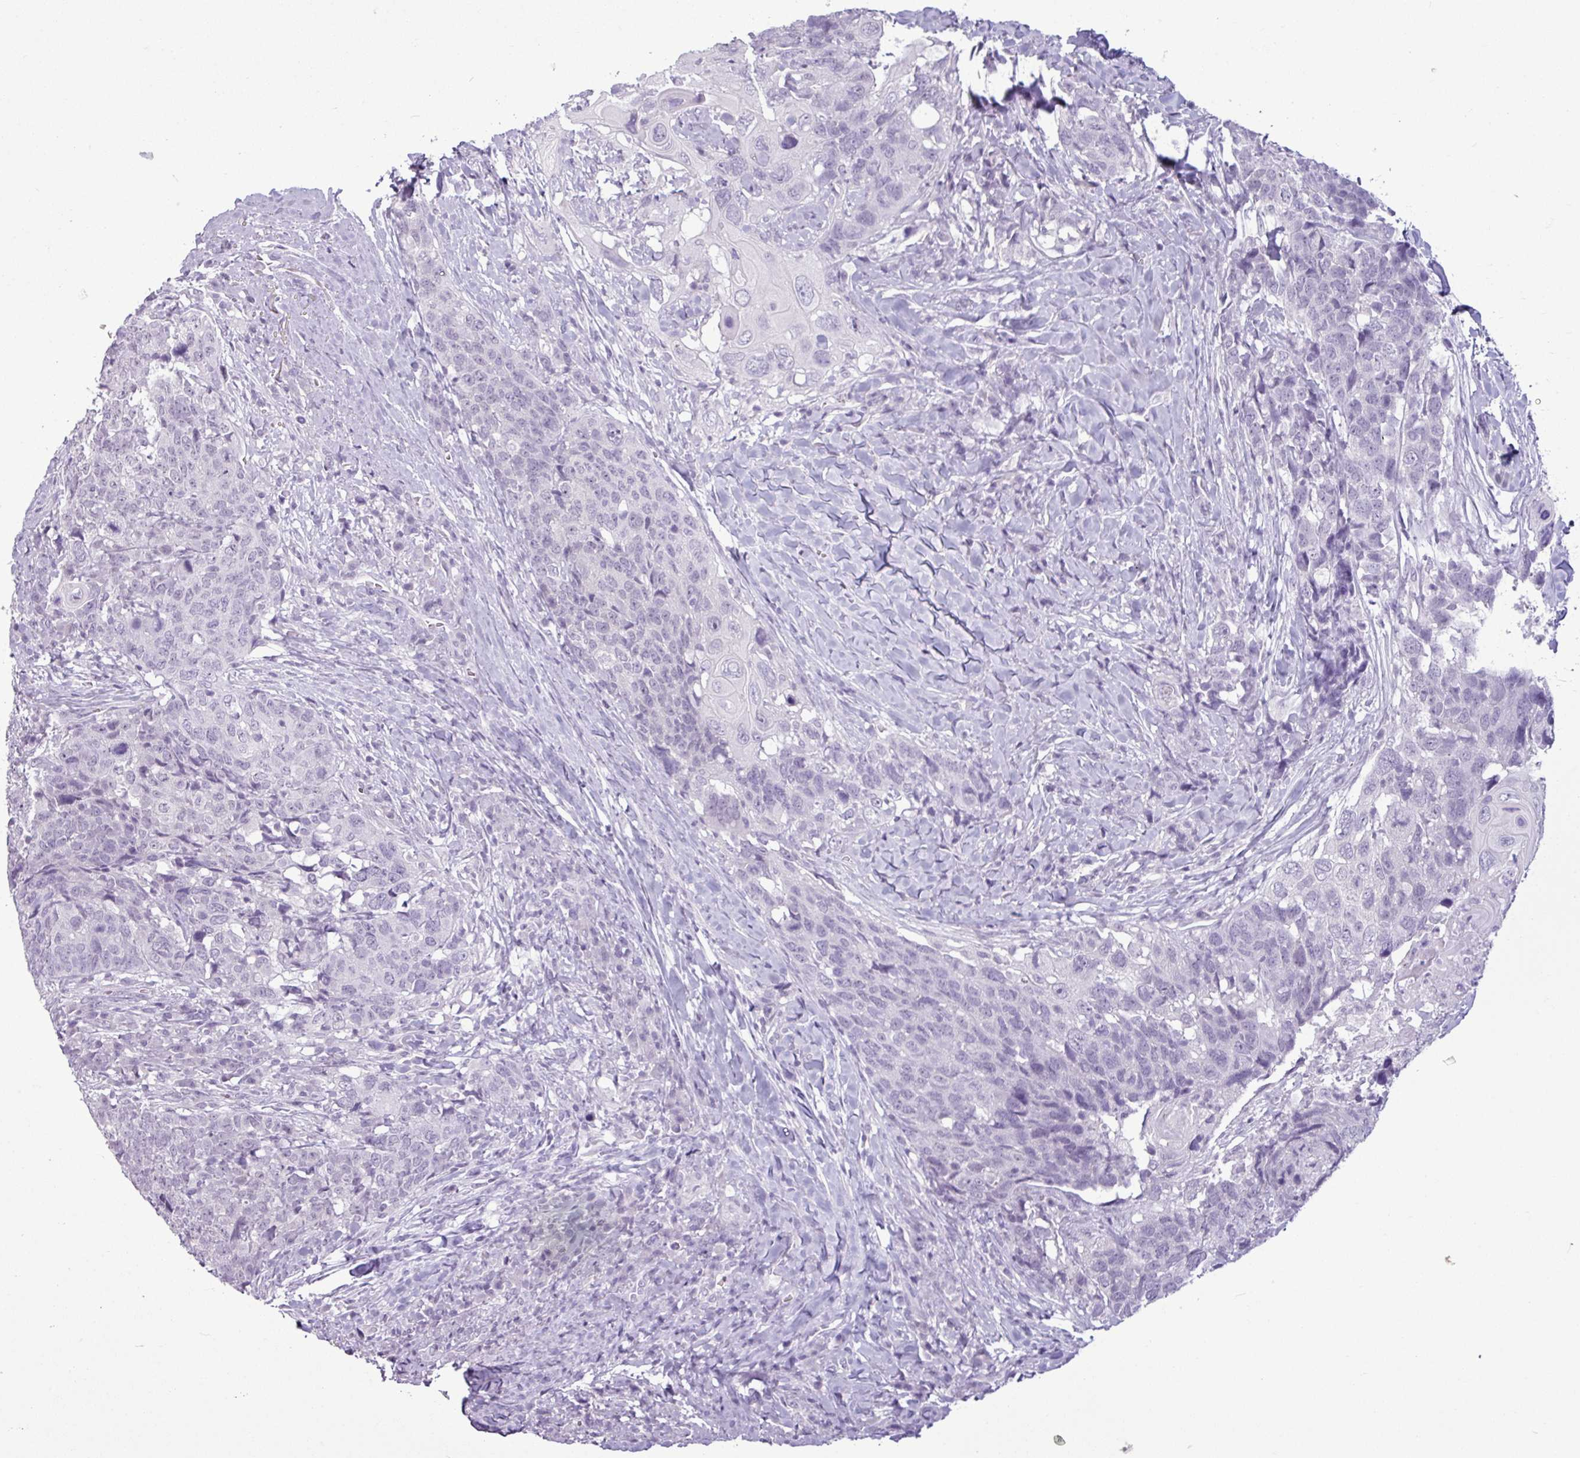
{"staining": {"intensity": "negative", "quantity": "none", "location": "none"}, "tissue": "head and neck cancer", "cell_type": "Tumor cells", "image_type": "cancer", "snomed": [{"axis": "morphology", "description": "Squamous cell carcinoma, NOS"}, {"axis": "topography", "description": "Head-Neck"}], "caption": "DAB (3,3'-diaminobenzidine) immunohistochemical staining of squamous cell carcinoma (head and neck) demonstrates no significant positivity in tumor cells.", "gene": "AMY2A", "patient": {"sex": "male", "age": 66}}